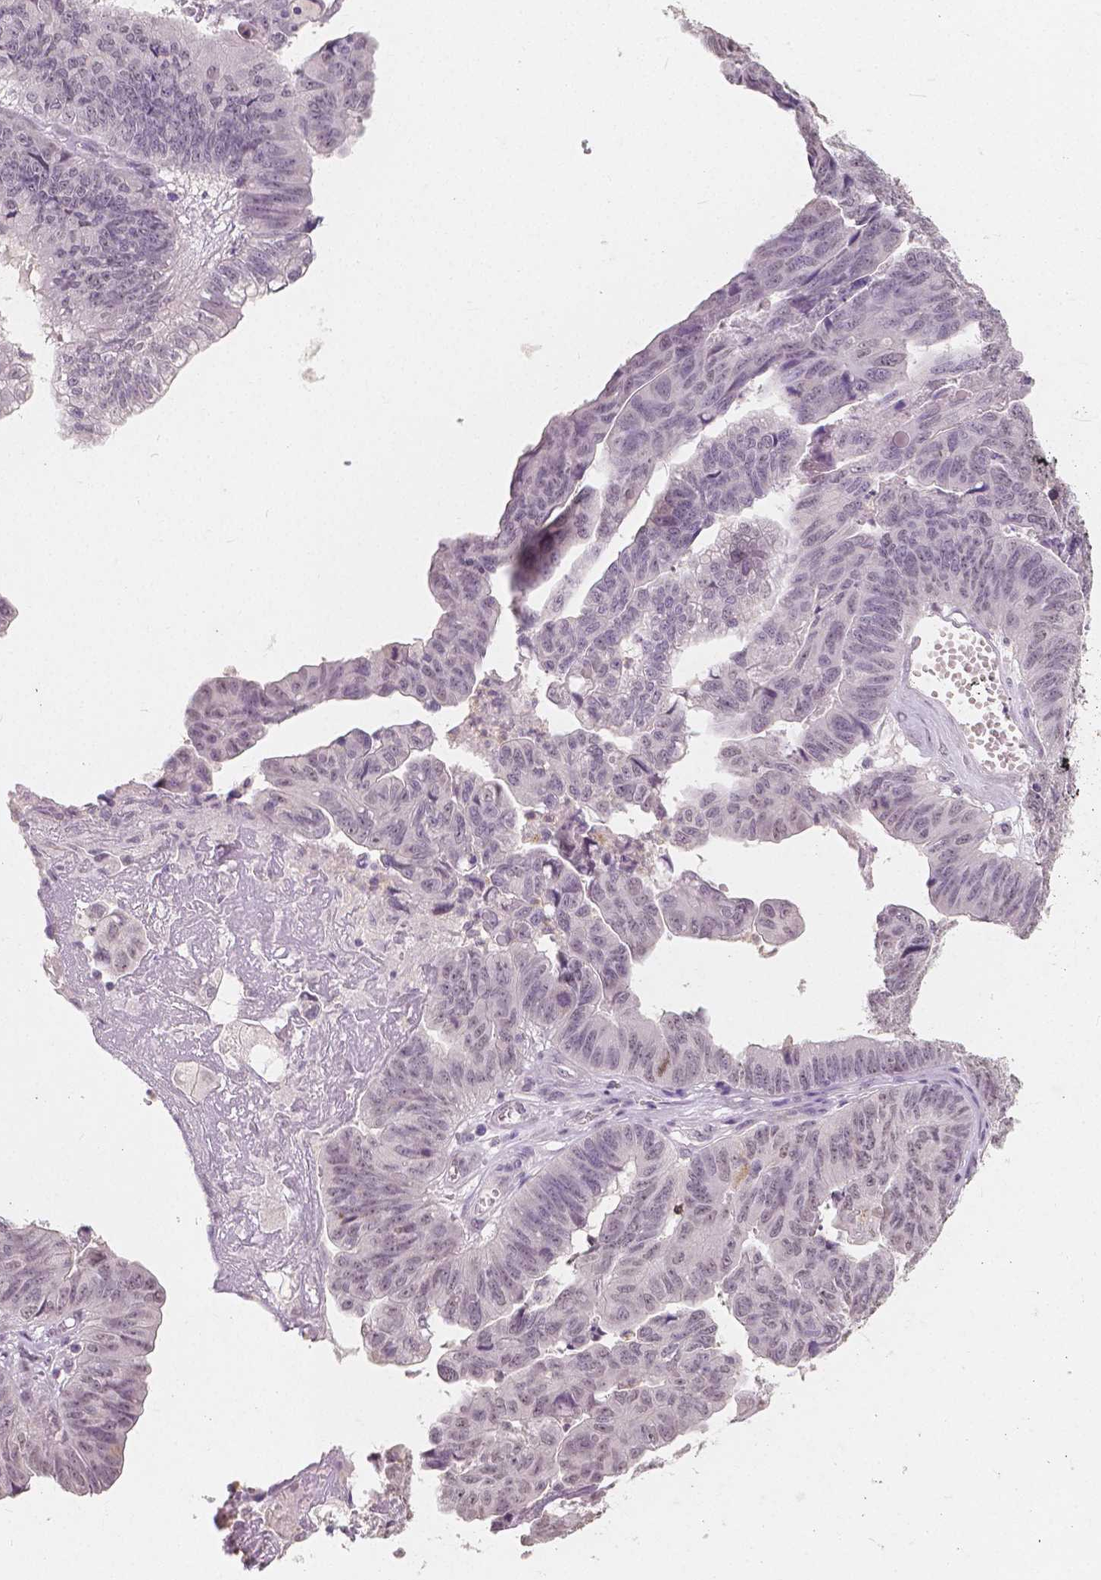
{"staining": {"intensity": "weak", "quantity": "<25%", "location": "nuclear"}, "tissue": "stomach cancer", "cell_type": "Tumor cells", "image_type": "cancer", "snomed": [{"axis": "morphology", "description": "Adenocarcinoma, NOS"}, {"axis": "topography", "description": "Stomach, lower"}], "caption": "Immunohistochemistry micrograph of neoplastic tissue: adenocarcinoma (stomach) stained with DAB (3,3'-diaminobenzidine) exhibits no significant protein staining in tumor cells. Nuclei are stained in blue.", "gene": "NOLC1", "patient": {"sex": "male", "age": 77}}